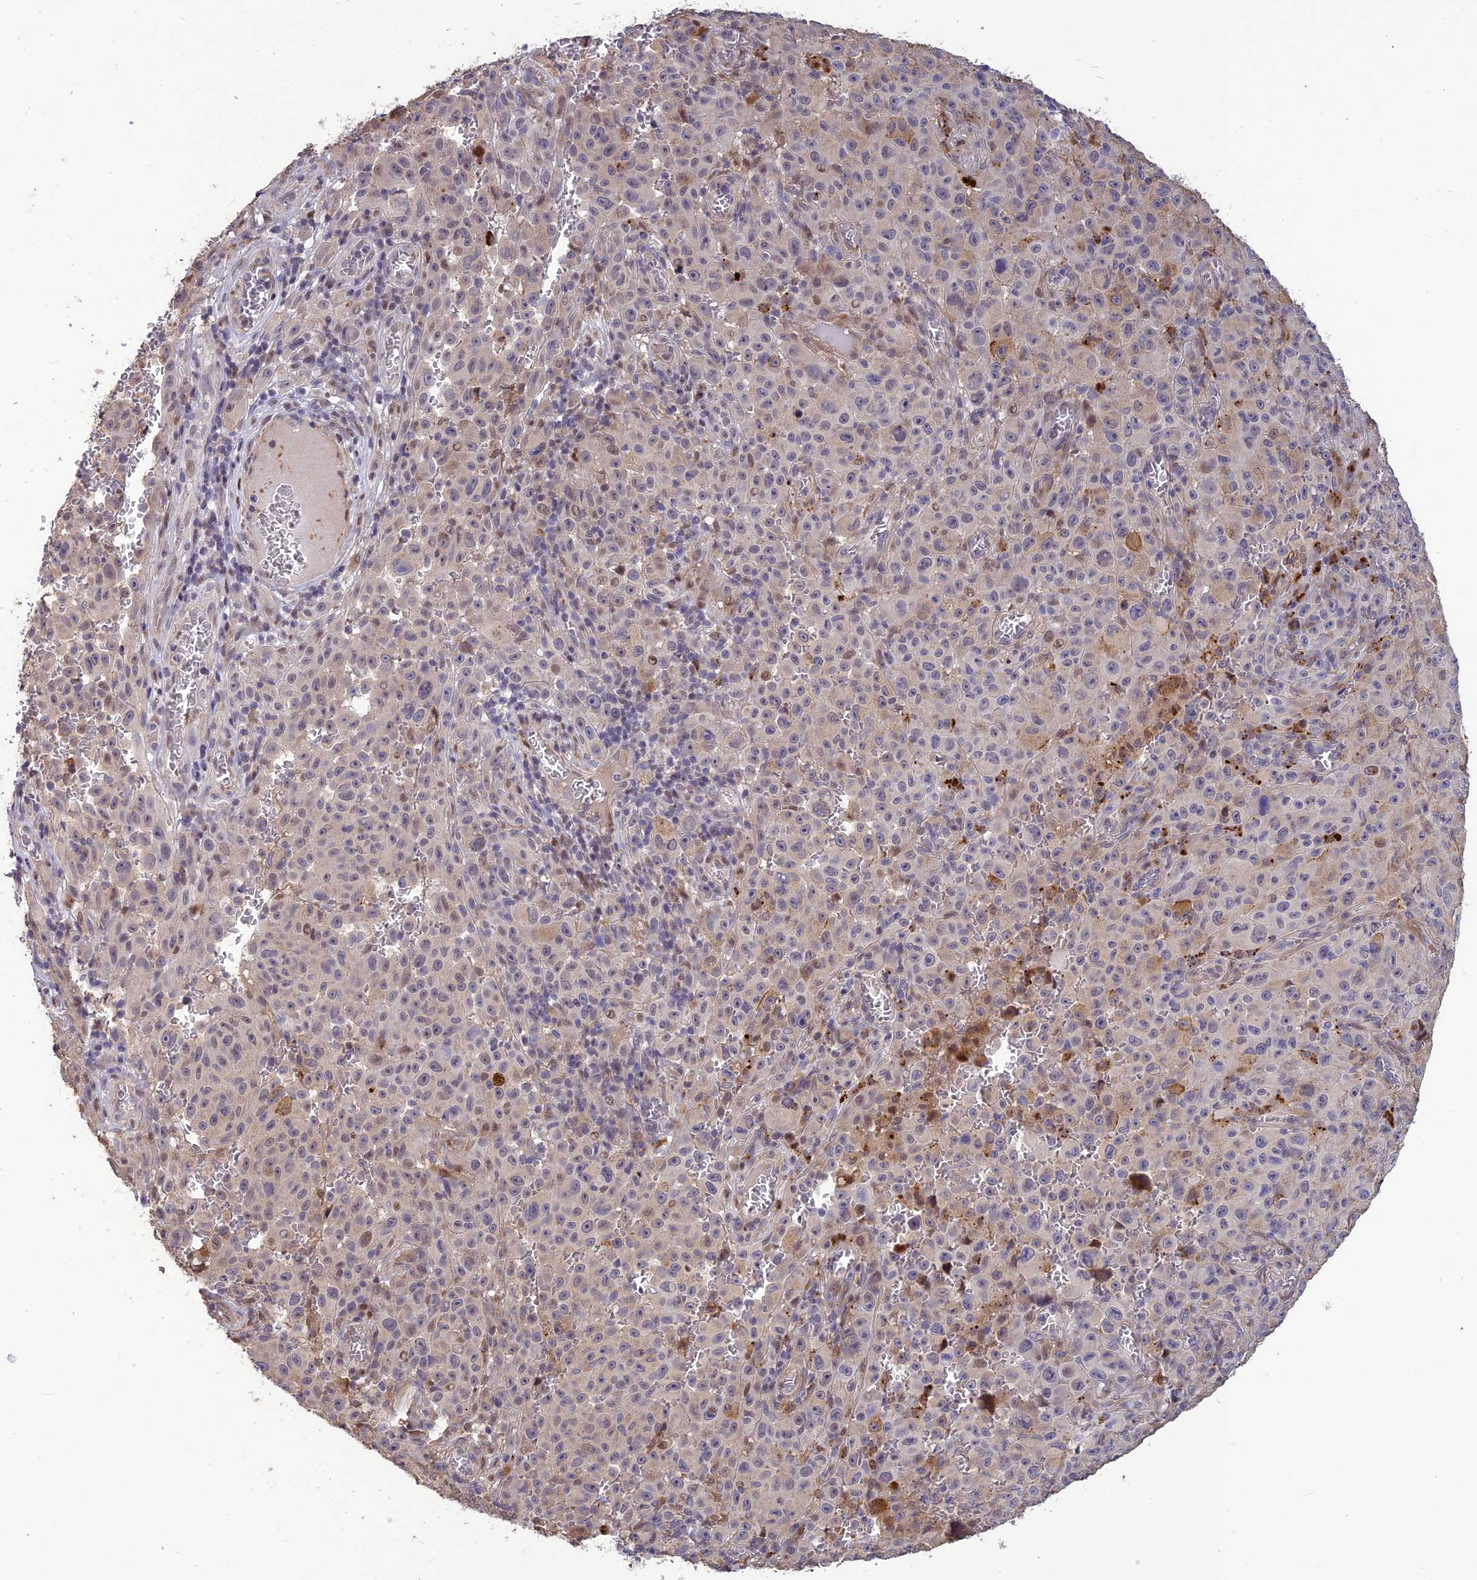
{"staining": {"intensity": "weak", "quantity": "<25%", "location": "cytoplasmic/membranous"}, "tissue": "melanoma", "cell_type": "Tumor cells", "image_type": "cancer", "snomed": [{"axis": "morphology", "description": "Malignant melanoma, NOS"}, {"axis": "topography", "description": "Skin"}], "caption": "Image shows no significant protein staining in tumor cells of melanoma.", "gene": "SPG21", "patient": {"sex": "female", "age": 82}}